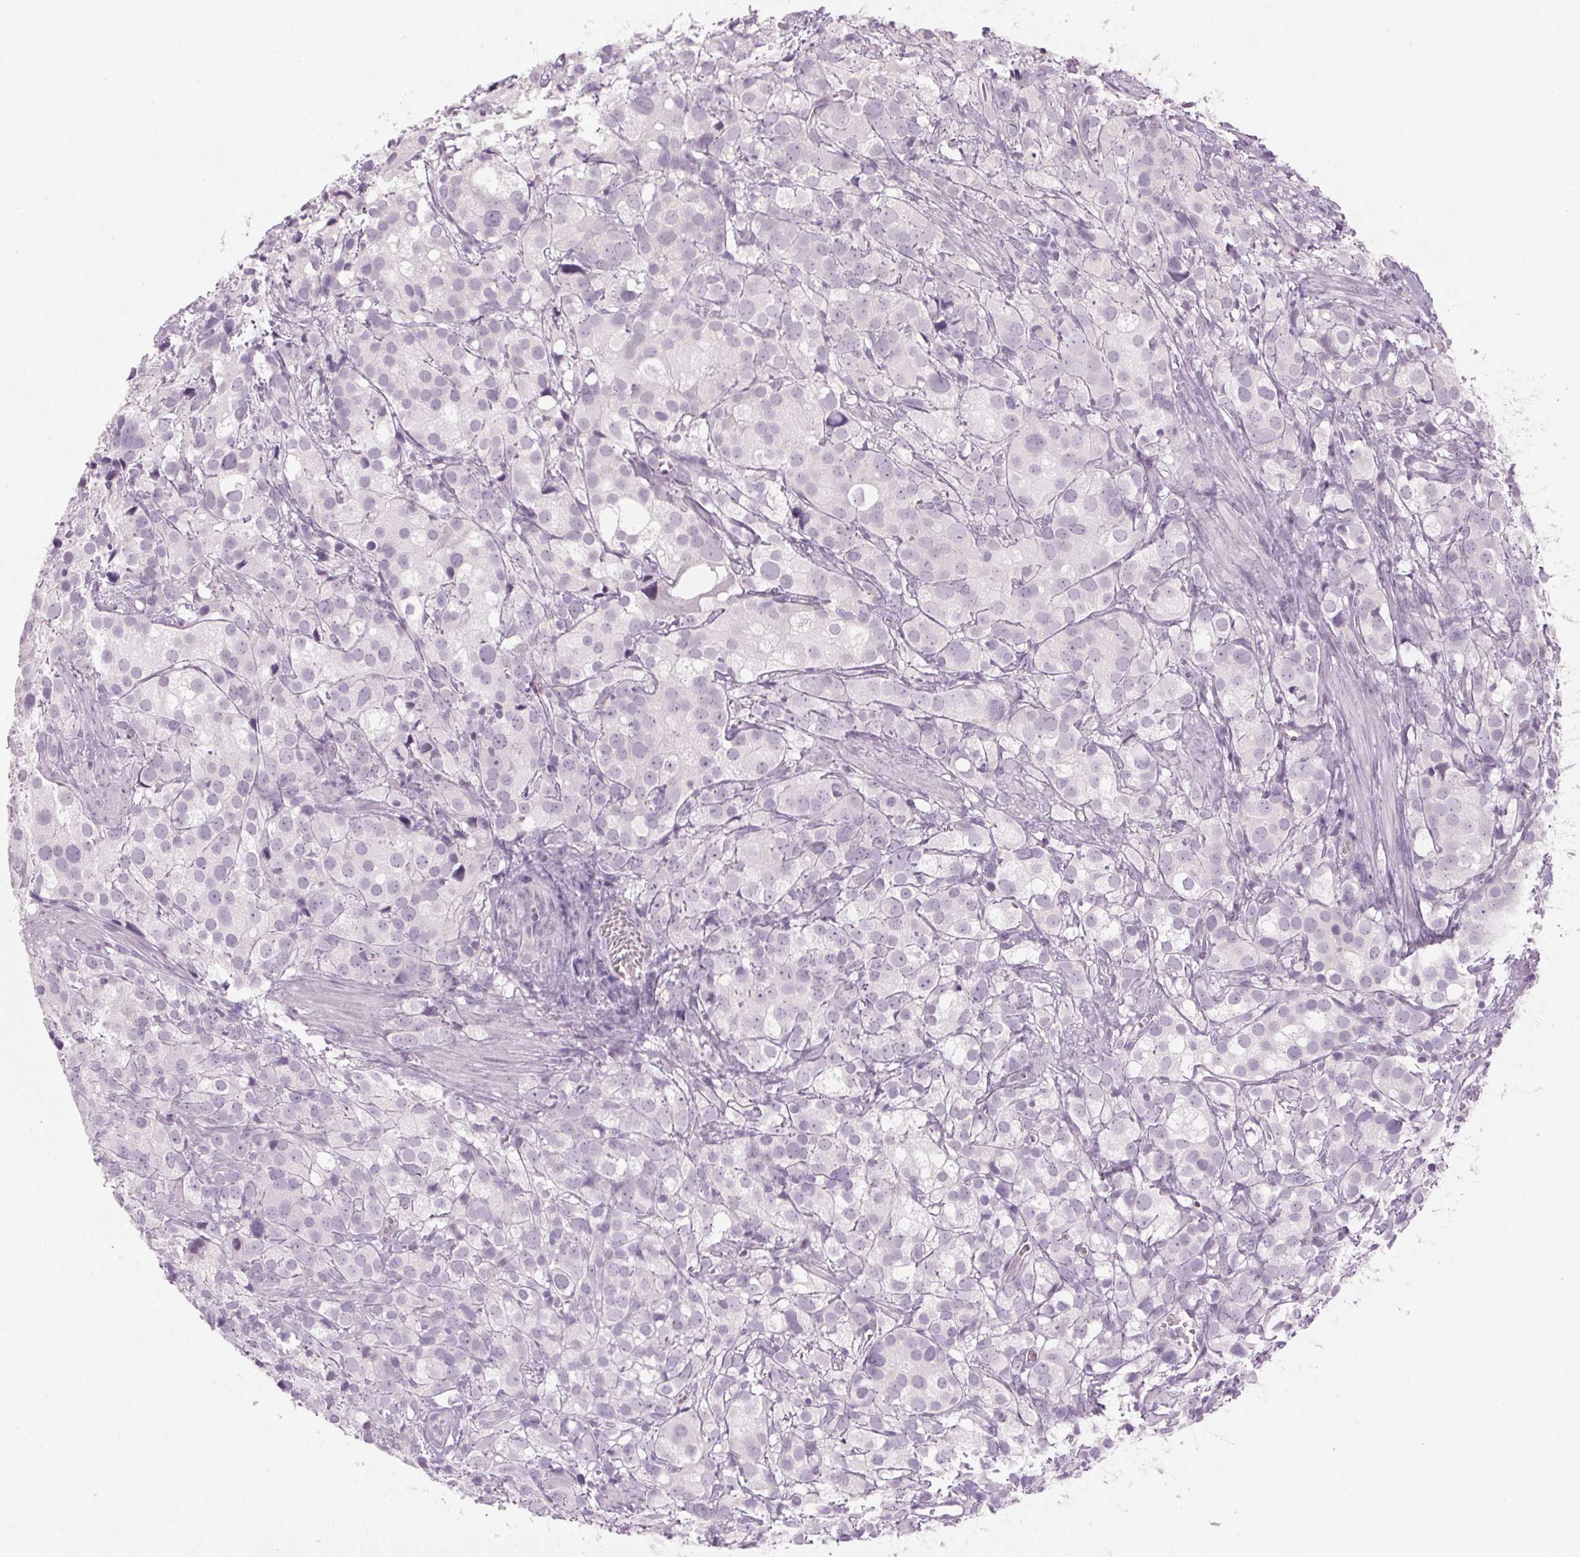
{"staining": {"intensity": "negative", "quantity": "none", "location": "none"}, "tissue": "prostate cancer", "cell_type": "Tumor cells", "image_type": "cancer", "snomed": [{"axis": "morphology", "description": "Adenocarcinoma, High grade"}, {"axis": "topography", "description": "Prostate"}], "caption": "IHC of human prostate high-grade adenocarcinoma reveals no positivity in tumor cells.", "gene": "SCTR", "patient": {"sex": "male", "age": 86}}